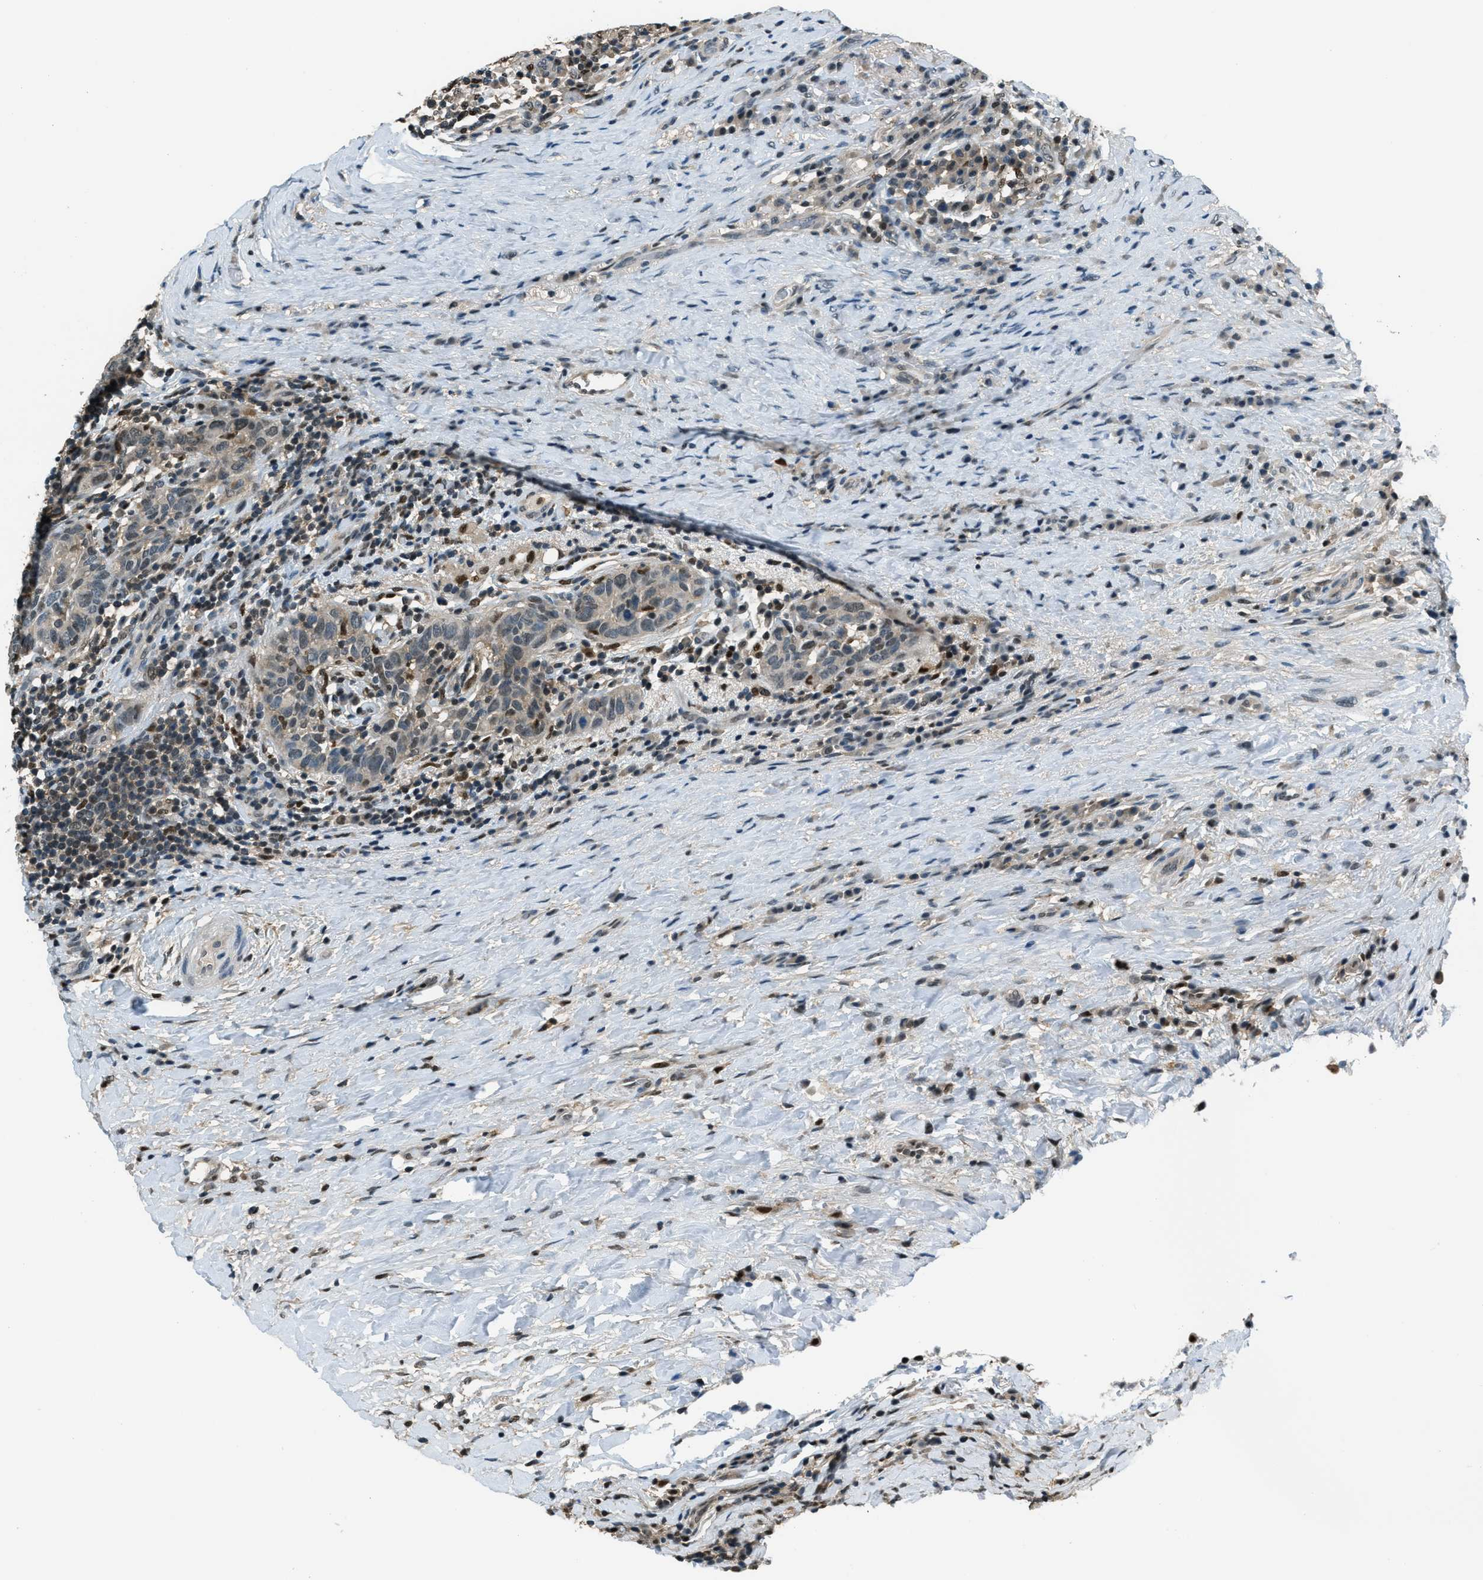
{"staining": {"intensity": "moderate", "quantity": "25%-75%", "location": "nuclear"}, "tissue": "breast cancer", "cell_type": "Tumor cells", "image_type": "cancer", "snomed": [{"axis": "morphology", "description": "Duct carcinoma"}, {"axis": "topography", "description": "Breast"}], "caption": "Brown immunohistochemical staining in human intraductal carcinoma (breast) reveals moderate nuclear positivity in approximately 25%-75% of tumor cells.", "gene": "OGFR", "patient": {"sex": "female", "age": 37}}